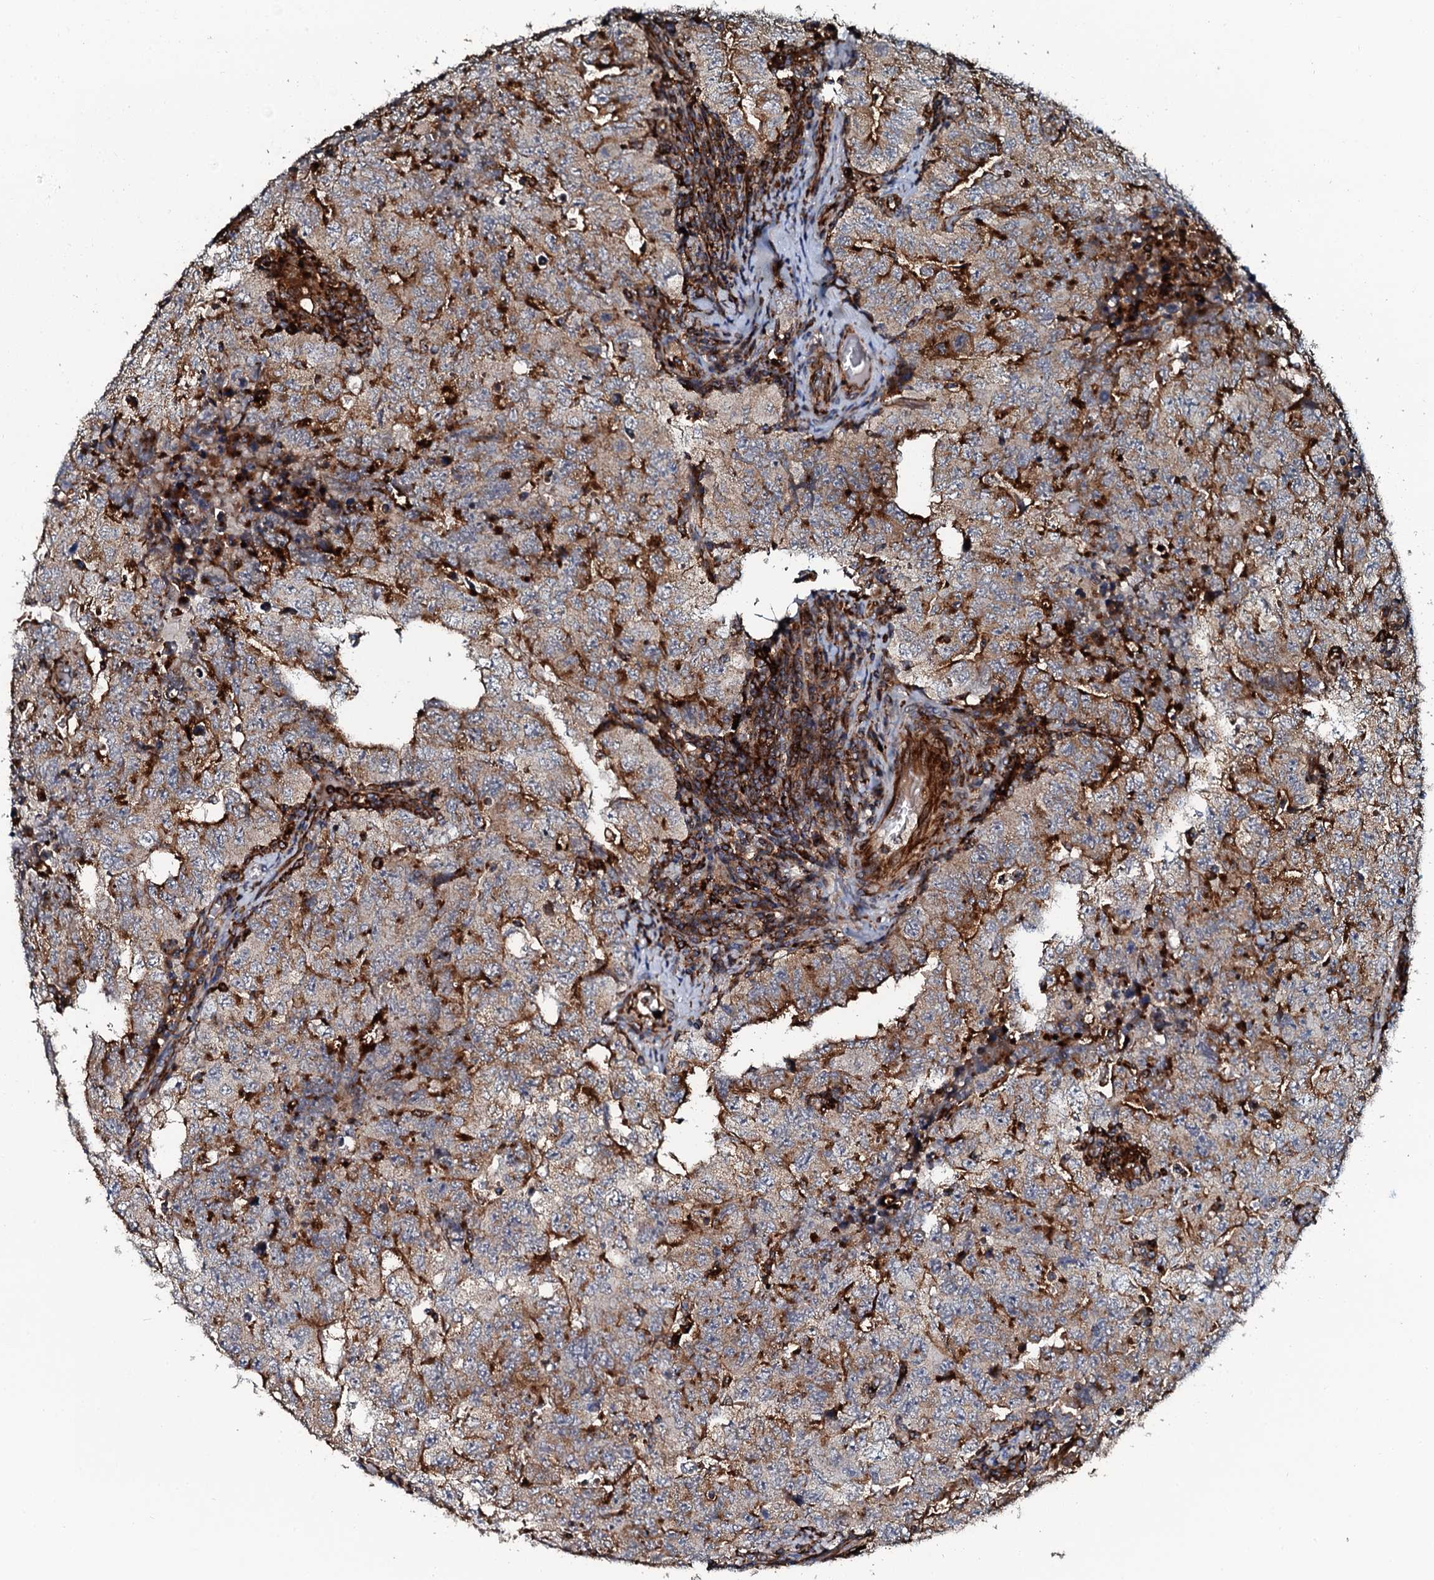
{"staining": {"intensity": "moderate", "quantity": ">75%", "location": "cytoplasmic/membranous"}, "tissue": "testis cancer", "cell_type": "Tumor cells", "image_type": "cancer", "snomed": [{"axis": "morphology", "description": "Carcinoma, Embryonal, NOS"}, {"axis": "topography", "description": "Testis"}], "caption": "Moderate cytoplasmic/membranous protein expression is appreciated in about >75% of tumor cells in testis embryonal carcinoma.", "gene": "VAMP8", "patient": {"sex": "male", "age": 26}}